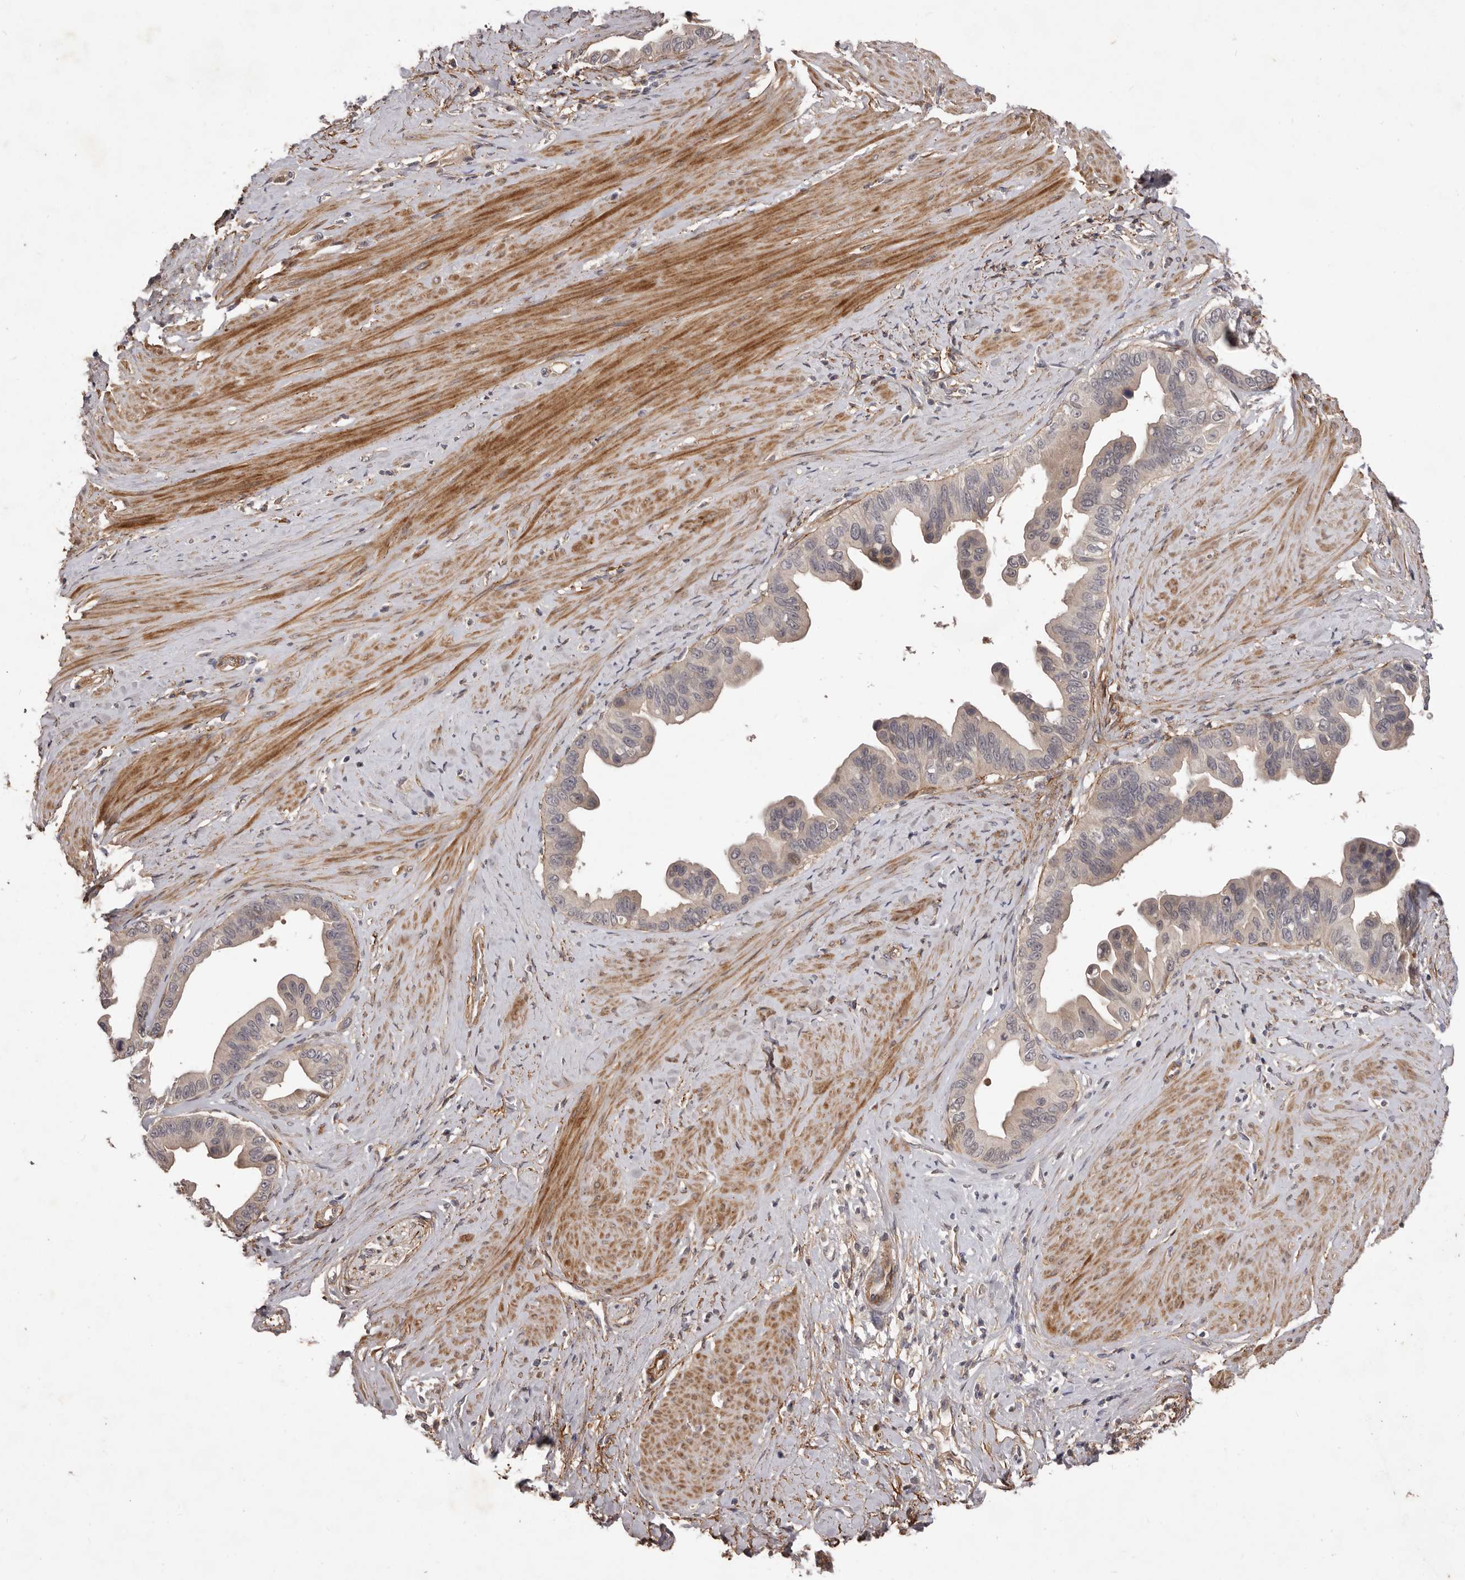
{"staining": {"intensity": "moderate", "quantity": "25%-75%", "location": "cytoplasmic/membranous"}, "tissue": "pancreatic cancer", "cell_type": "Tumor cells", "image_type": "cancer", "snomed": [{"axis": "morphology", "description": "Adenocarcinoma, NOS"}, {"axis": "topography", "description": "Pancreas"}], "caption": "Immunohistochemistry of human pancreatic cancer reveals medium levels of moderate cytoplasmic/membranous positivity in about 25%-75% of tumor cells.", "gene": "HBS1L", "patient": {"sex": "female", "age": 56}}